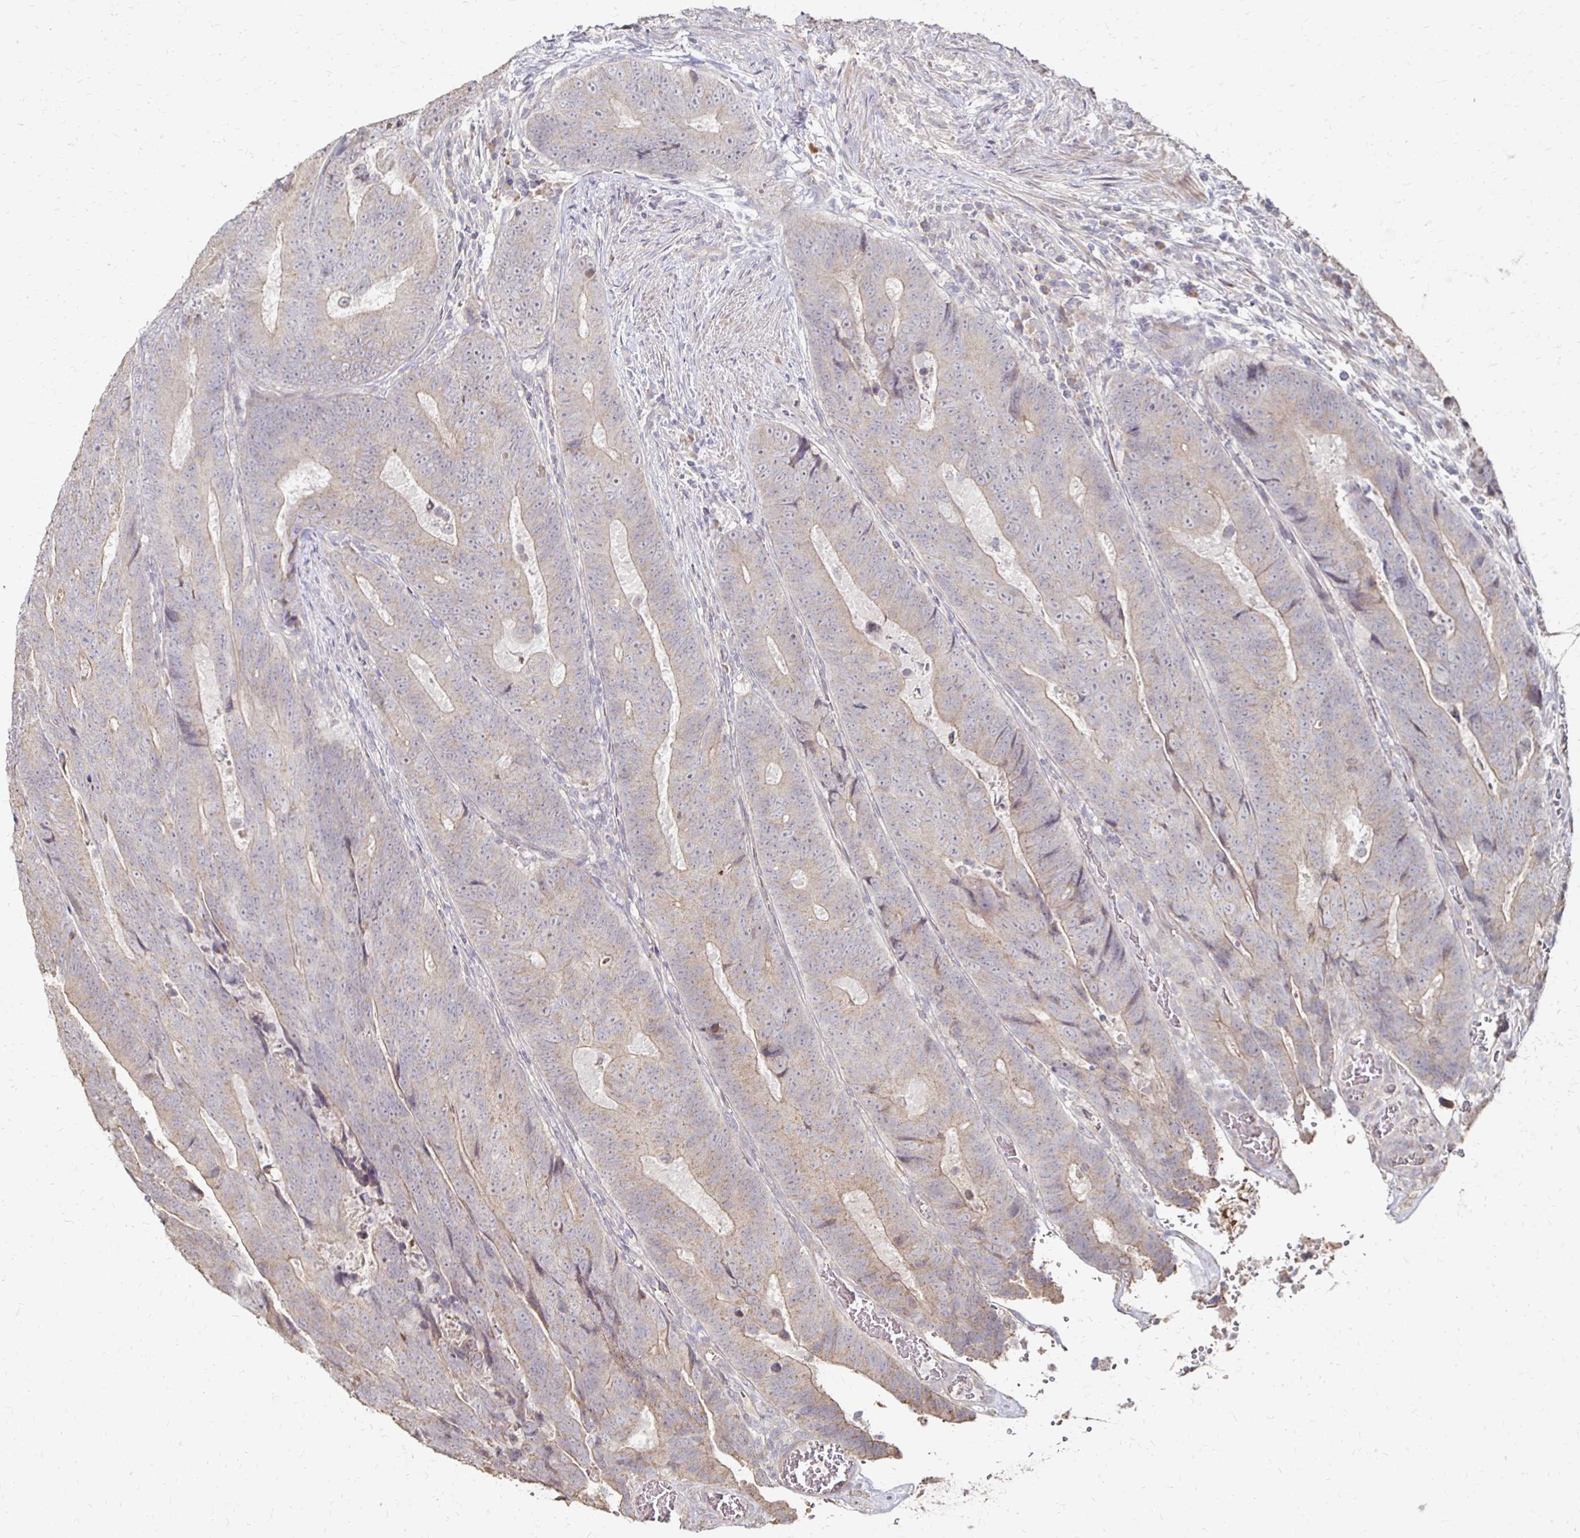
{"staining": {"intensity": "weak", "quantity": "25%-75%", "location": "cytoplasmic/membranous"}, "tissue": "colorectal cancer", "cell_type": "Tumor cells", "image_type": "cancer", "snomed": [{"axis": "morphology", "description": "Adenocarcinoma, NOS"}, {"axis": "topography", "description": "Colon"}], "caption": "Protein positivity by IHC exhibits weak cytoplasmic/membranous staining in approximately 25%-75% of tumor cells in colorectal cancer (adenocarcinoma).", "gene": "ZNF727", "patient": {"sex": "female", "age": 48}}